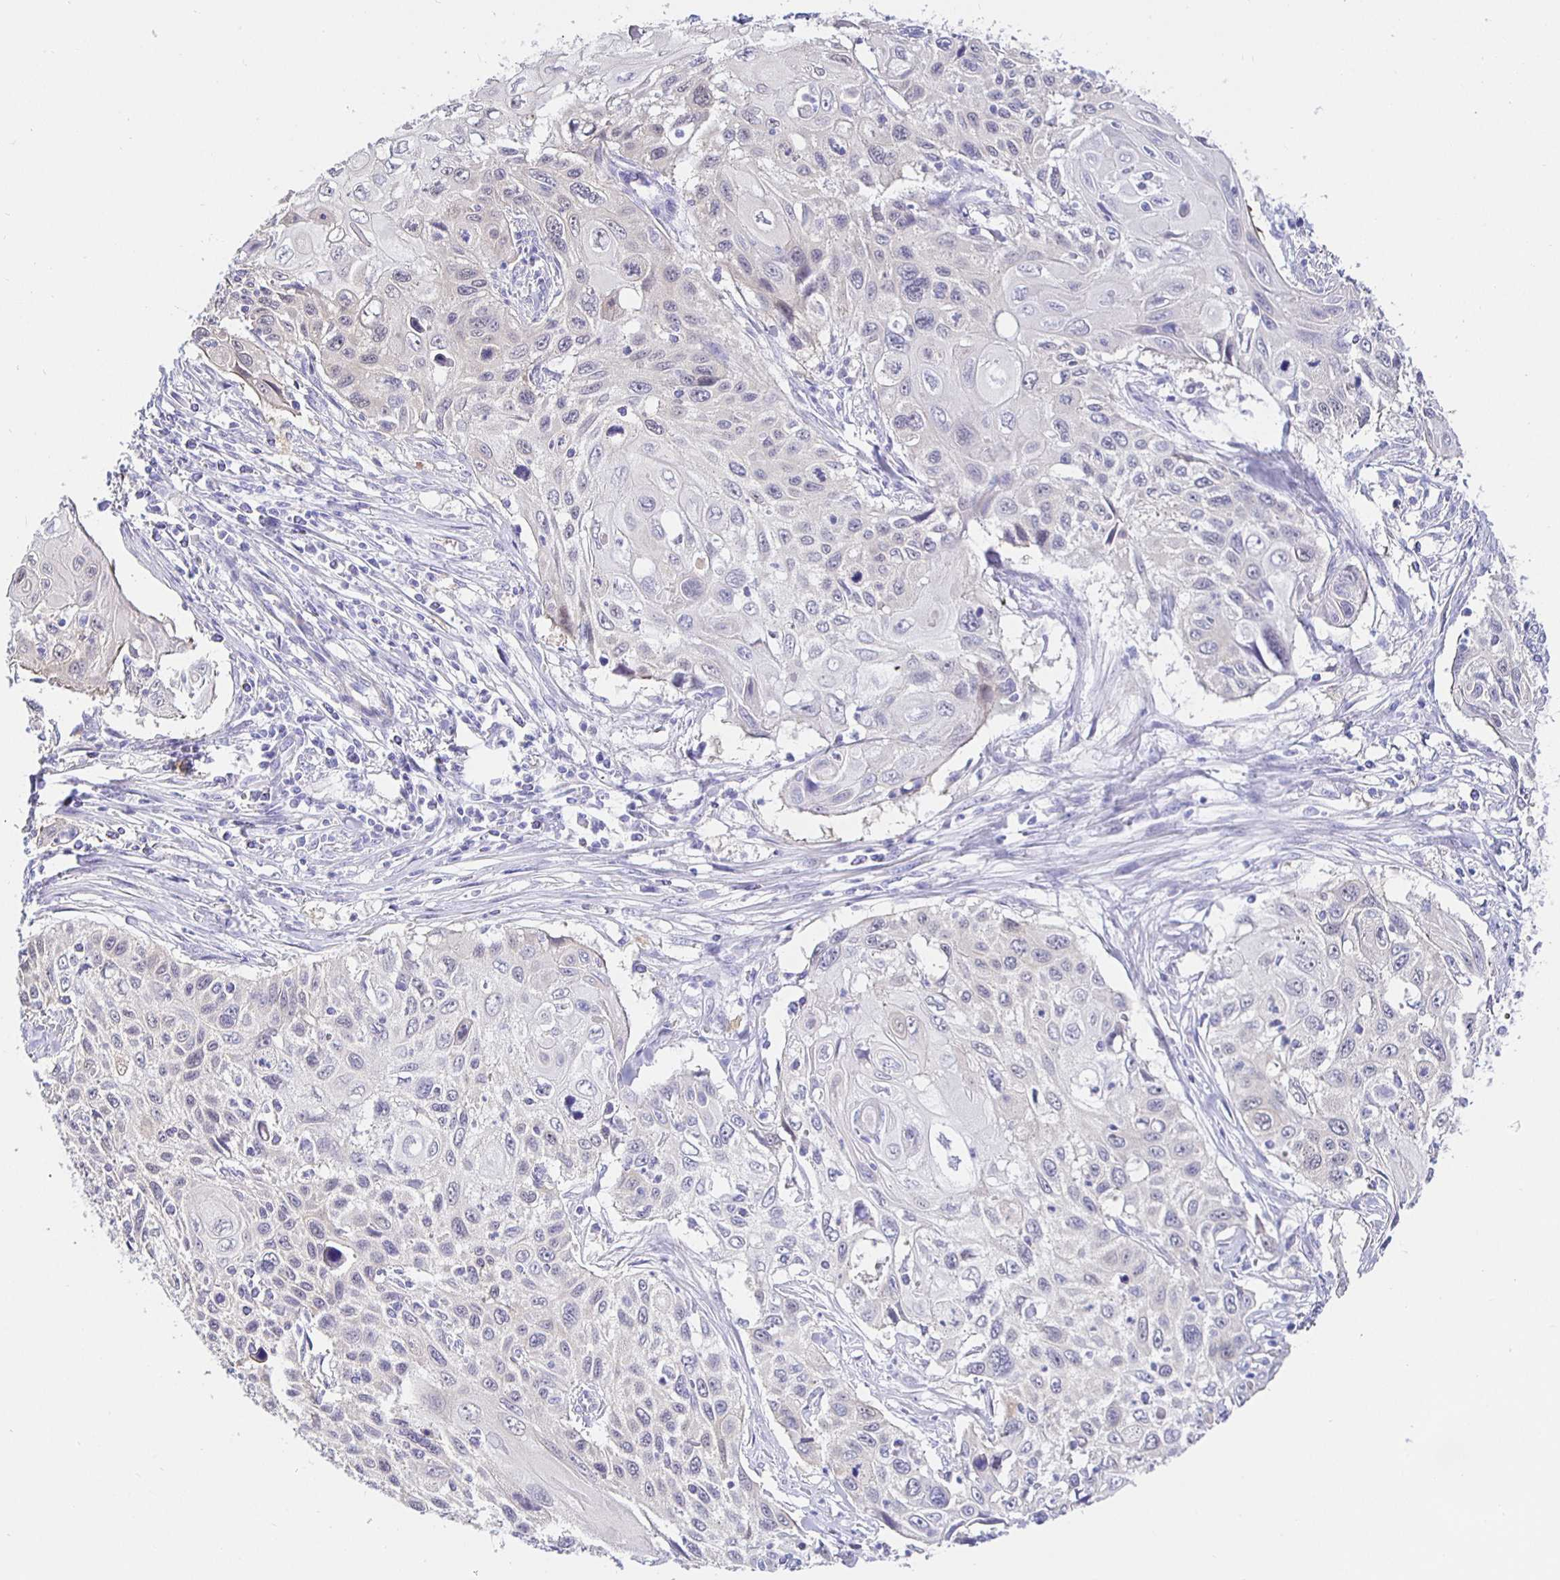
{"staining": {"intensity": "negative", "quantity": "none", "location": "none"}, "tissue": "cervical cancer", "cell_type": "Tumor cells", "image_type": "cancer", "snomed": [{"axis": "morphology", "description": "Squamous cell carcinoma, NOS"}, {"axis": "topography", "description": "Cervix"}], "caption": "This is an immunohistochemistry photomicrograph of cervical squamous cell carcinoma. There is no staining in tumor cells.", "gene": "HSPA4L", "patient": {"sex": "female", "age": 70}}